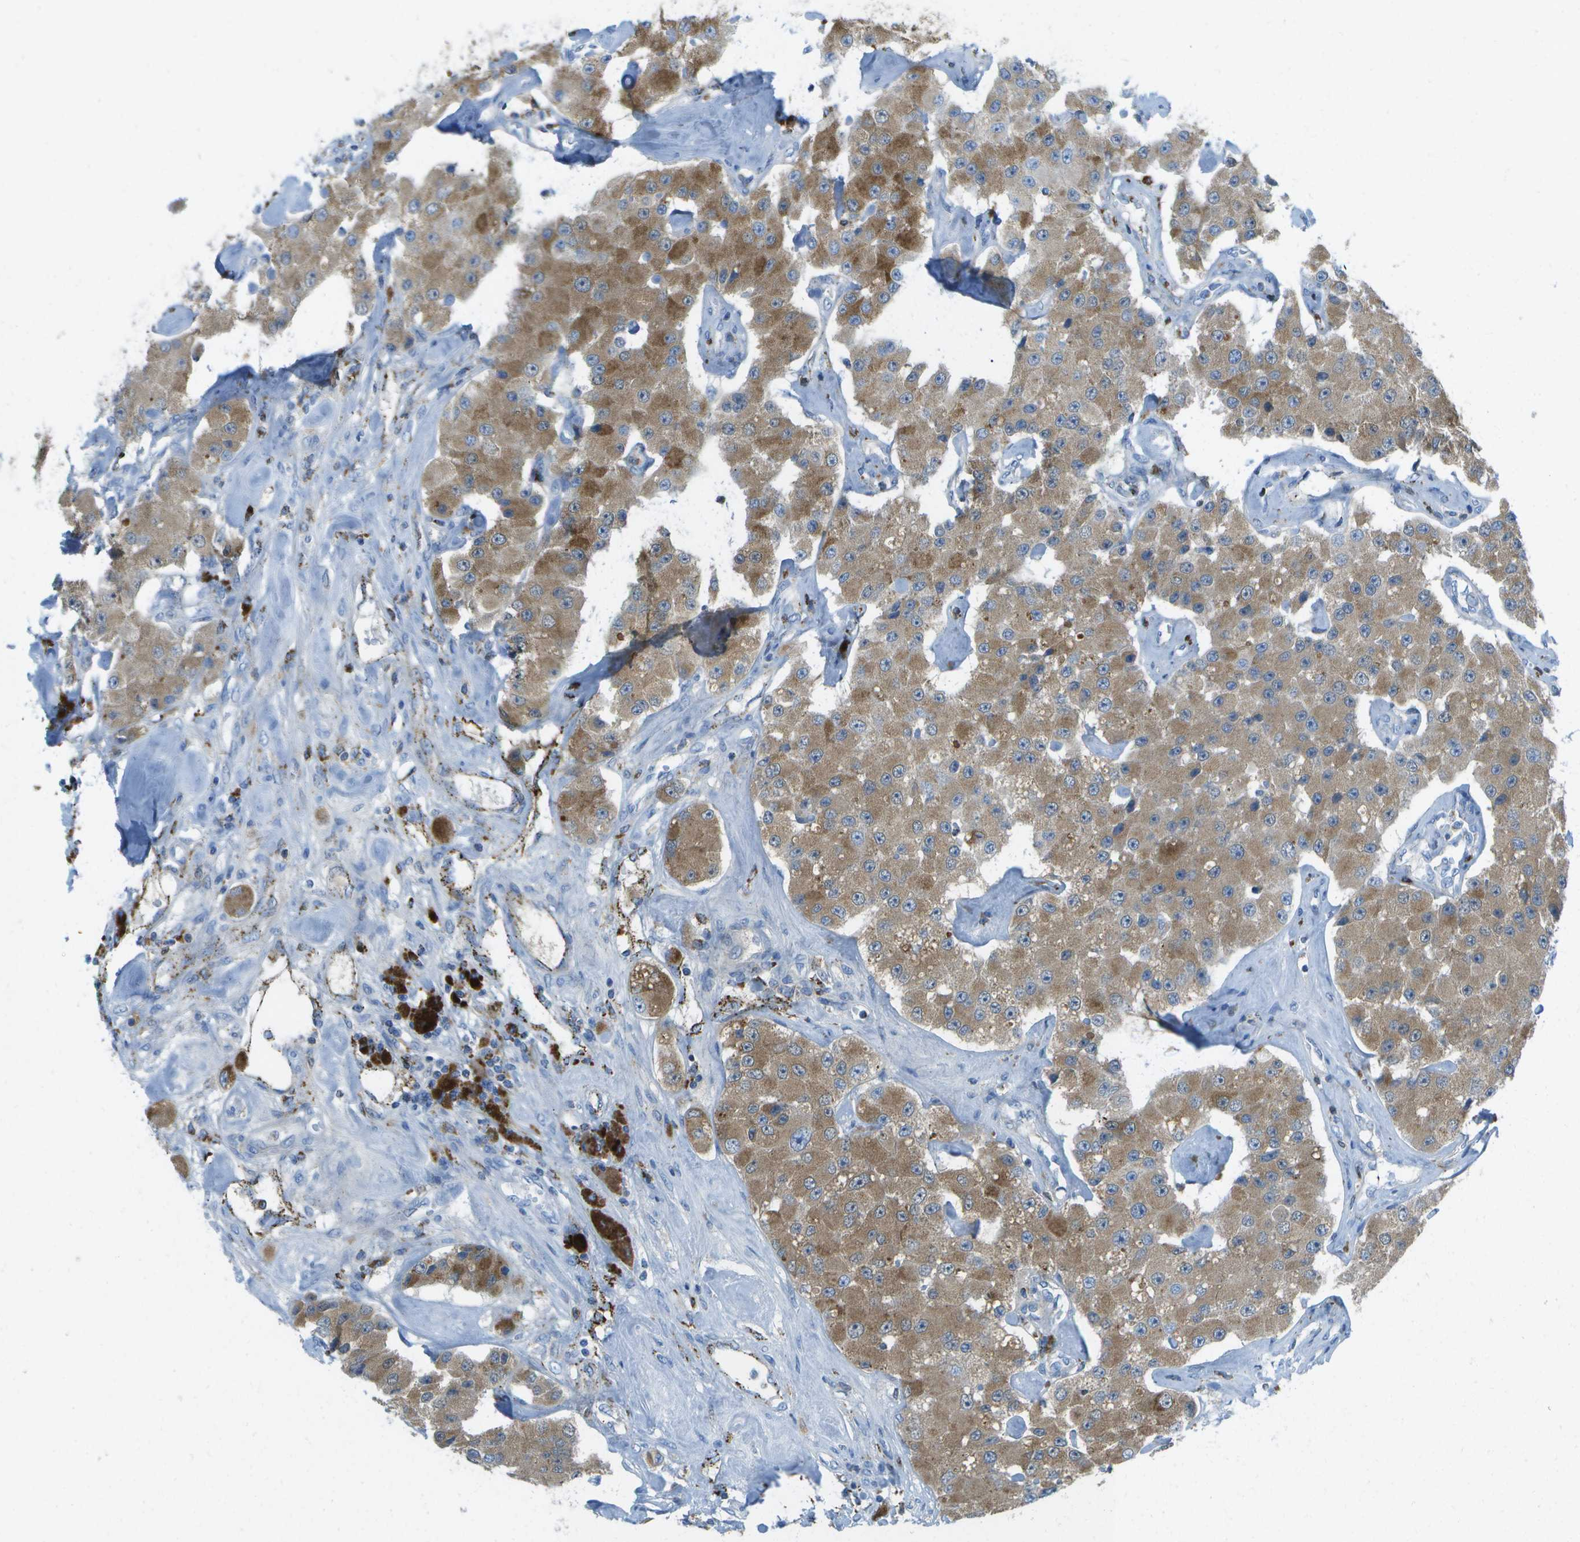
{"staining": {"intensity": "moderate", "quantity": ">75%", "location": "cytoplasmic/membranous"}, "tissue": "carcinoid", "cell_type": "Tumor cells", "image_type": "cancer", "snomed": [{"axis": "morphology", "description": "Carcinoid, malignant, NOS"}, {"axis": "topography", "description": "Pancreas"}], "caption": "A brown stain highlights moderate cytoplasmic/membranous staining of a protein in human carcinoid tumor cells. The staining was performed using DAB (3,3'-diaminobenzidine), with brown indicating positive protein expression. Nuclei are stained blue with hematoxylin.", "gene": "PRCP", "patient": {"sex": "male", "age": 41}}